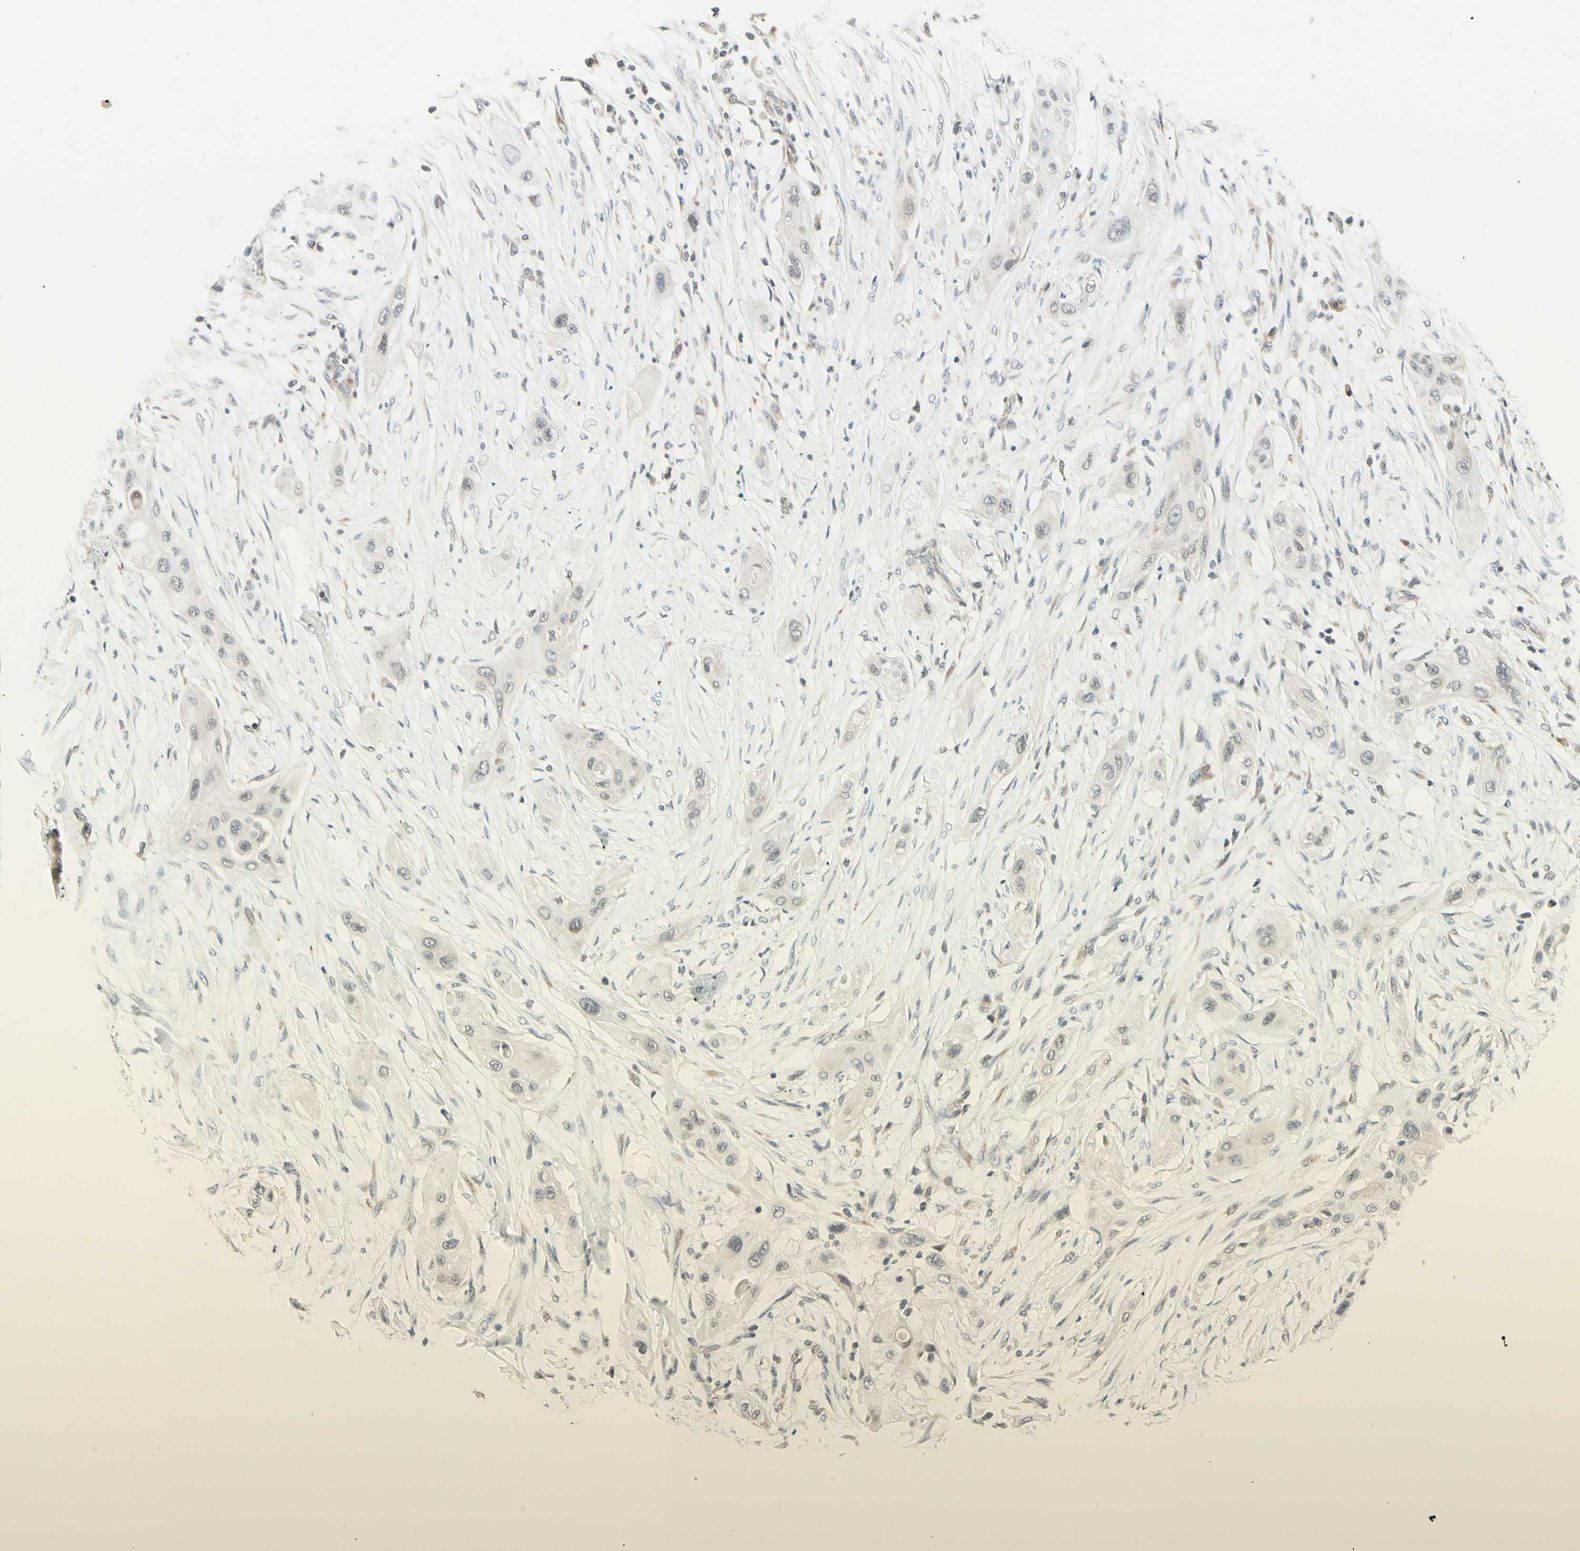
{"staining": {"intensity": "negative", "quantity": "none", "location": "none"}, "tissue": "lung cancer", "cell_type": "Tumor cells", "image_type": "cancer", "snomed": [{"axis": "morphology", "description": "Squamous cell carcinoma, NOS"}, {"axis": "topography", "description": "Lung"}], "caption": "Tumor cells are negative for protein expression in human squamous cell carcinoma (lung). (Immunohistochemistry (ihc), brightfield microscopy, high magnification).", "gene": "ZW10", "patient": {"sex": "female", "age": 47}}